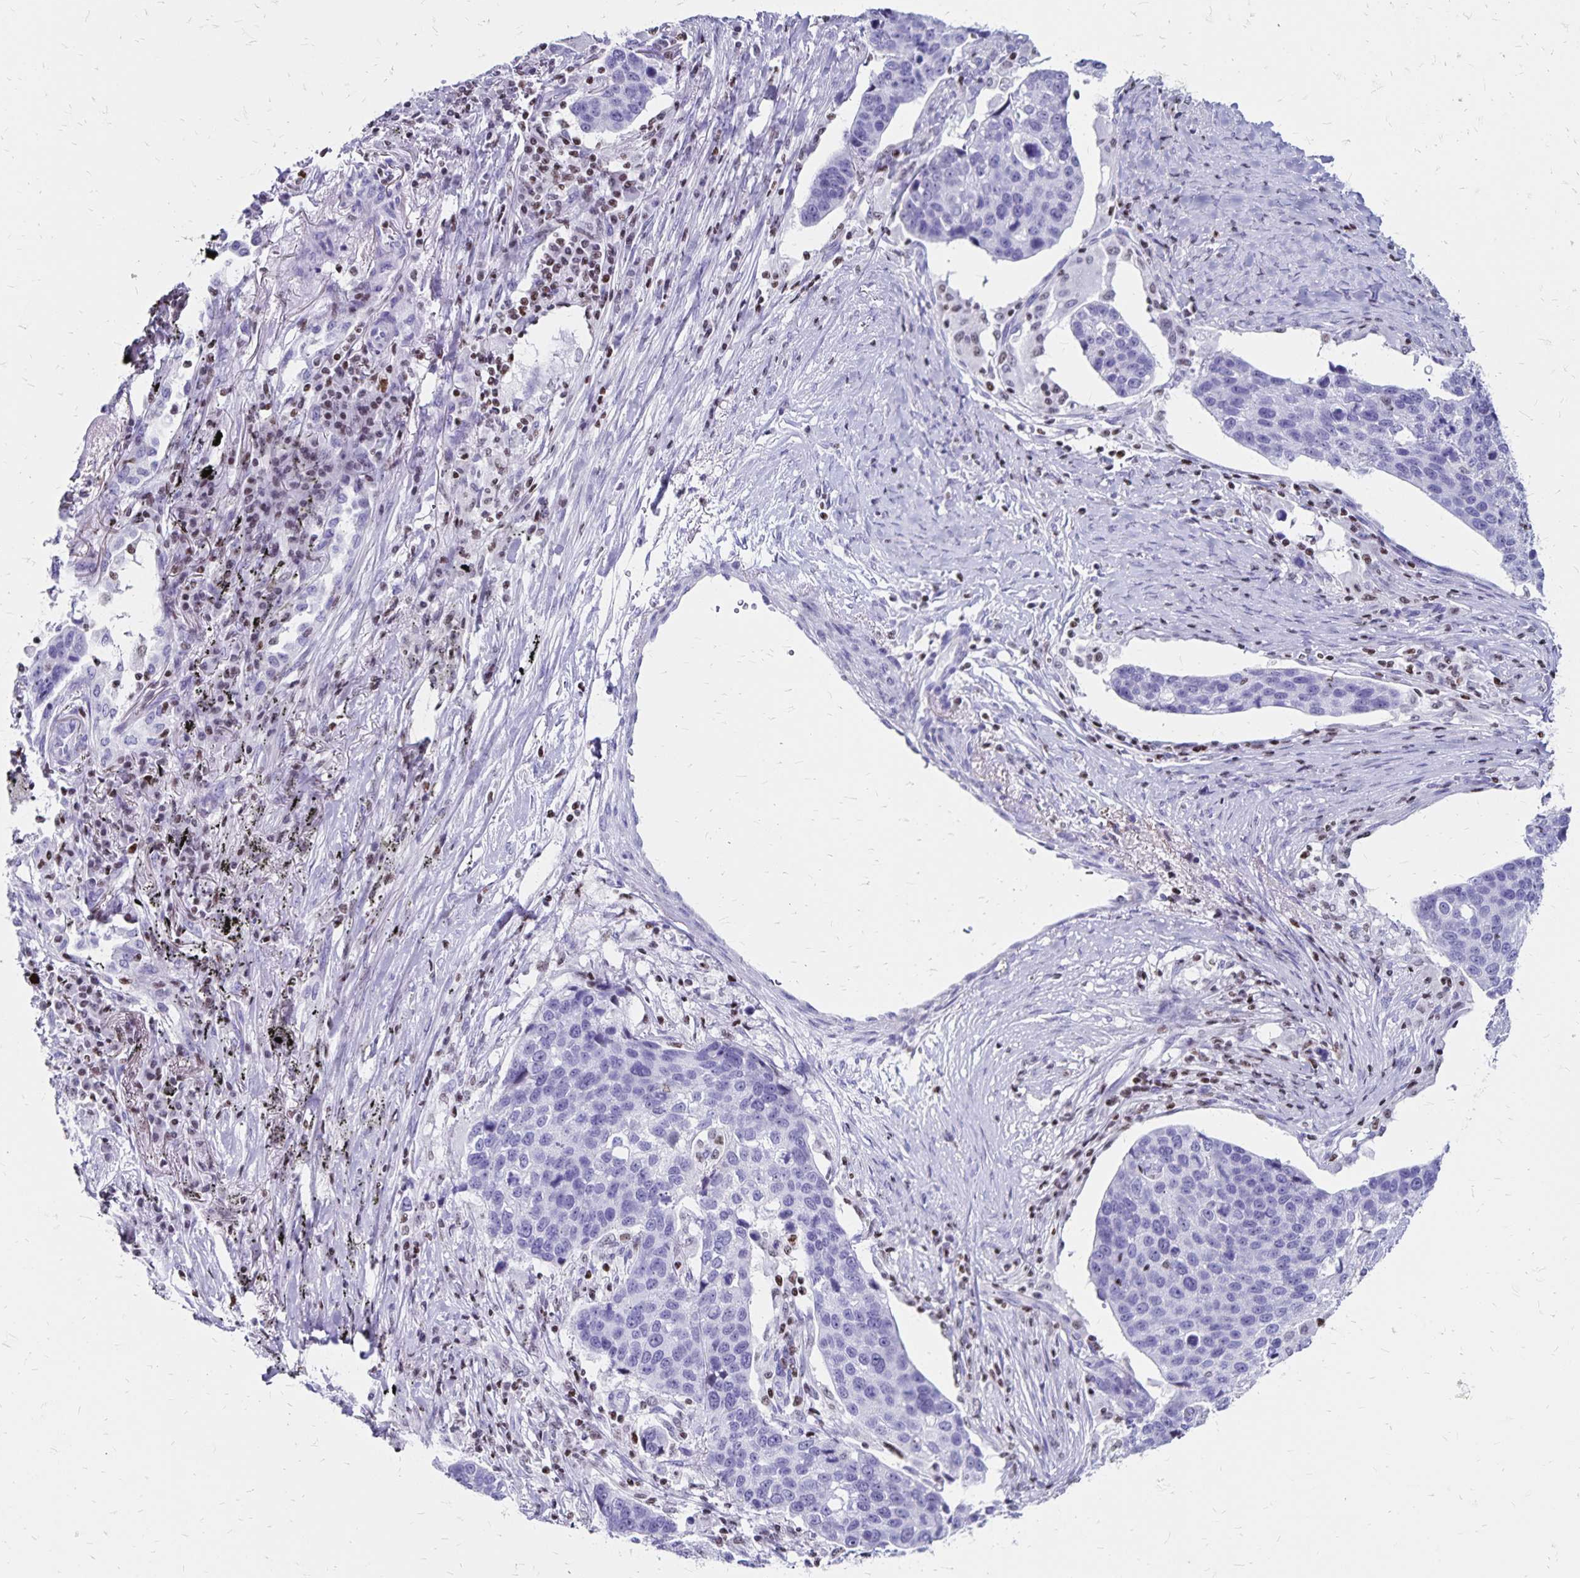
{"staining": {"intensity": "negative", "quantity": "none", "location": "none"}, "tissue": "lung cancer", "cell_type": "Tumor cells", "image_type": "cancer", "snomed": [{"axis": "morphology", "description": "Squamous cell carcinoma, NOS"}, {"axis": "topography", "description": "Lymph node"}, {"axis": "topography", "description": "Lung"}], "caption": "Immunohistochemical staining of lung cancer exhibits no significant expression in tumor cells.", "gene": "IKZF1", "patient": {"sex": "male", "age": 61}}